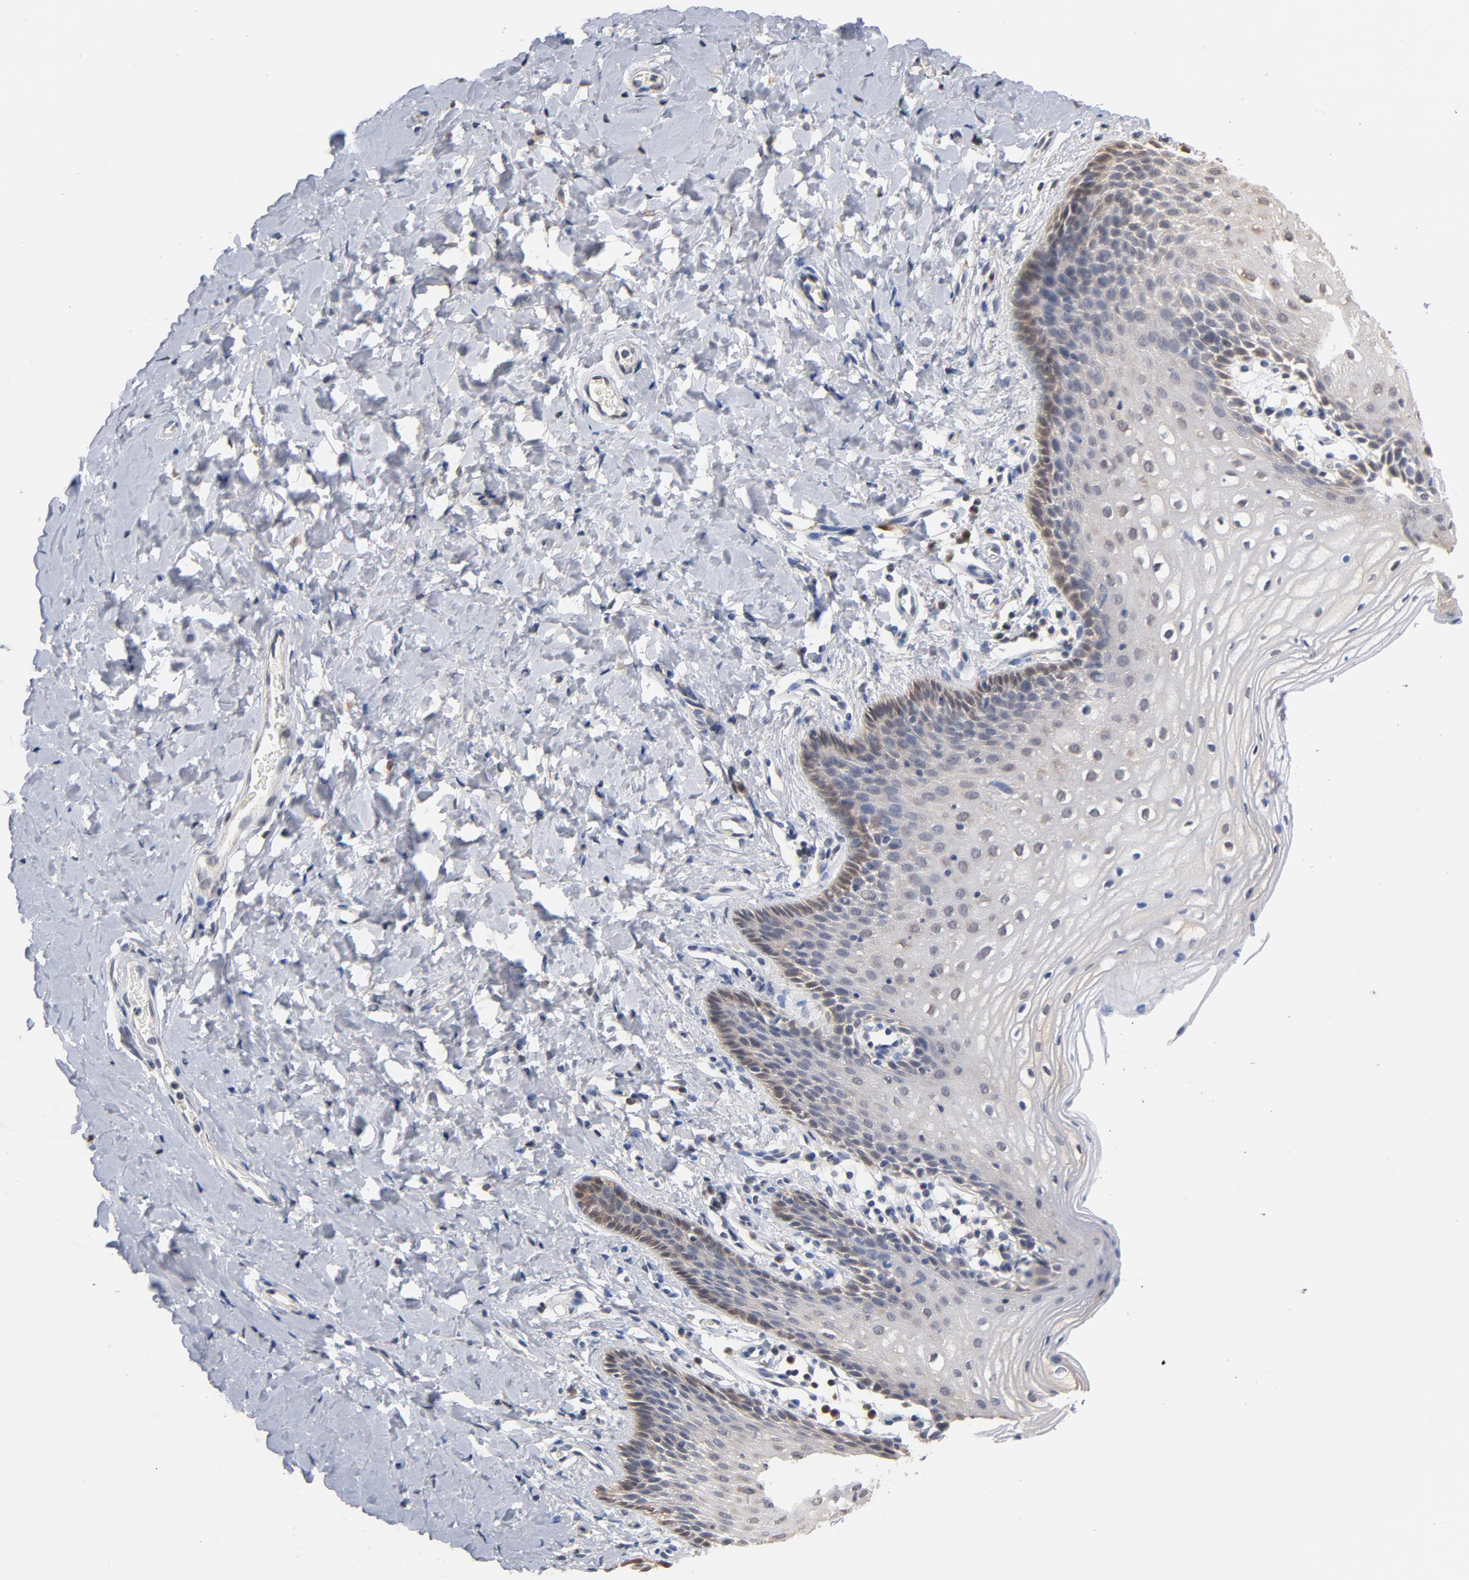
{"staining": {"intensity": "weak", "quantity": "<25%", "location": "cytoplasmic/membranous"}, "tissue": "vagina", "cell_type": "Squamous epithelial cells", "image_type": "normal", "snomed": [{"axis": "morphology", "description": "Normal tissue, NOS"}, {"axis": "topography", "description": "Vagina"}], "caption": "High power microscopy photomicrograph of an IHC micrograph of normal vagina, revealing no significant staining in squamous epithelial cells.", "gene": "MIF", "patient": {"sex": "female", "age": 55}}